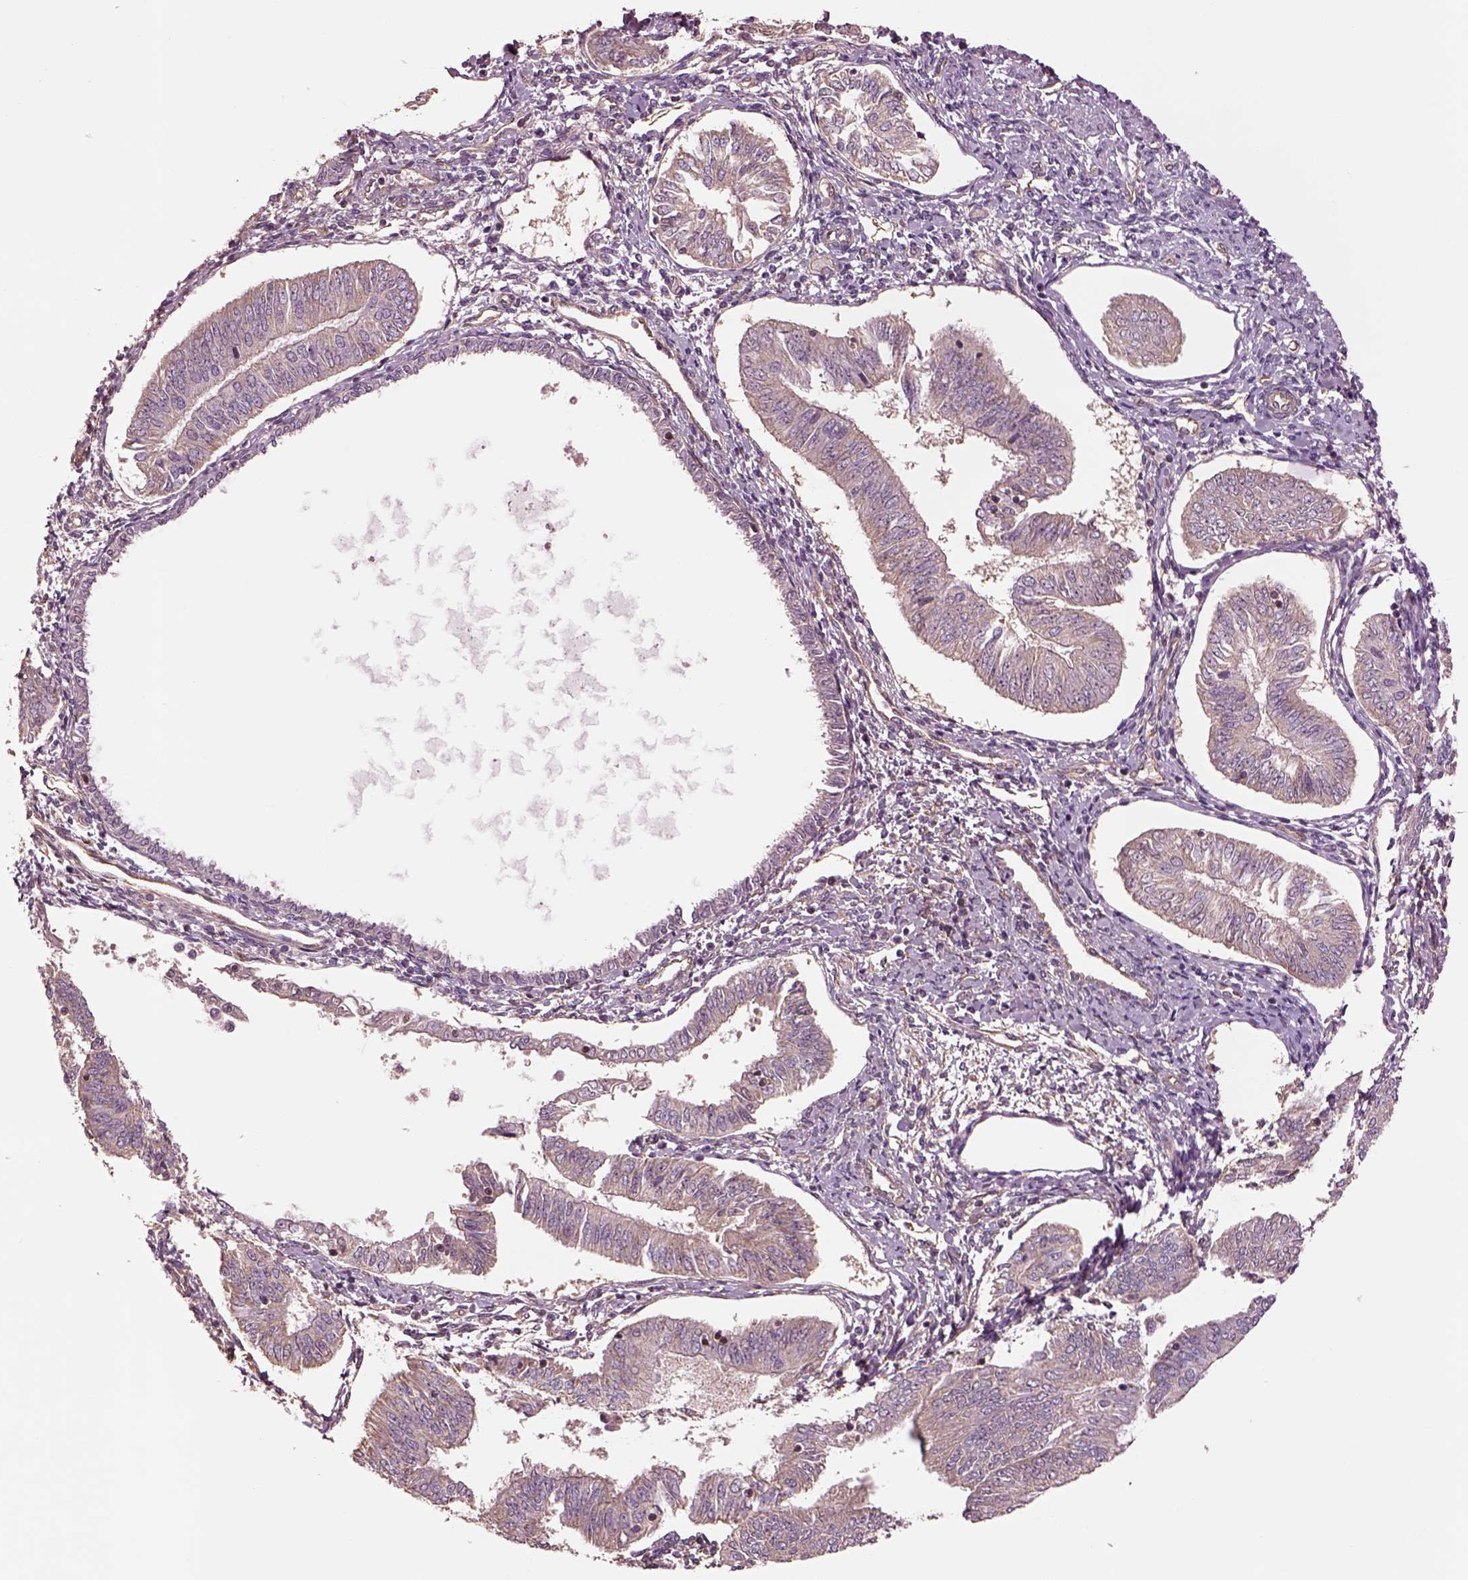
{"staining": {"intensity": "negative", "quantity": "none", "location": "none"}, "tissue": "endometrial cancer", "cell_type": "Tumor cells", "image_type": "cancer", "snomed": [{"axis": "morphology", "description": "Adenocarcinoma, NOS"}, {"axis": "topography", "description": "Endometrium"}], "caption": "Adenocarcinoma (endometrial) was stained to show a protein in brown. There is no significant staining in tumor cells.", "gene": "HTR1B", "patient": {"sex": "female", "age": 58}}